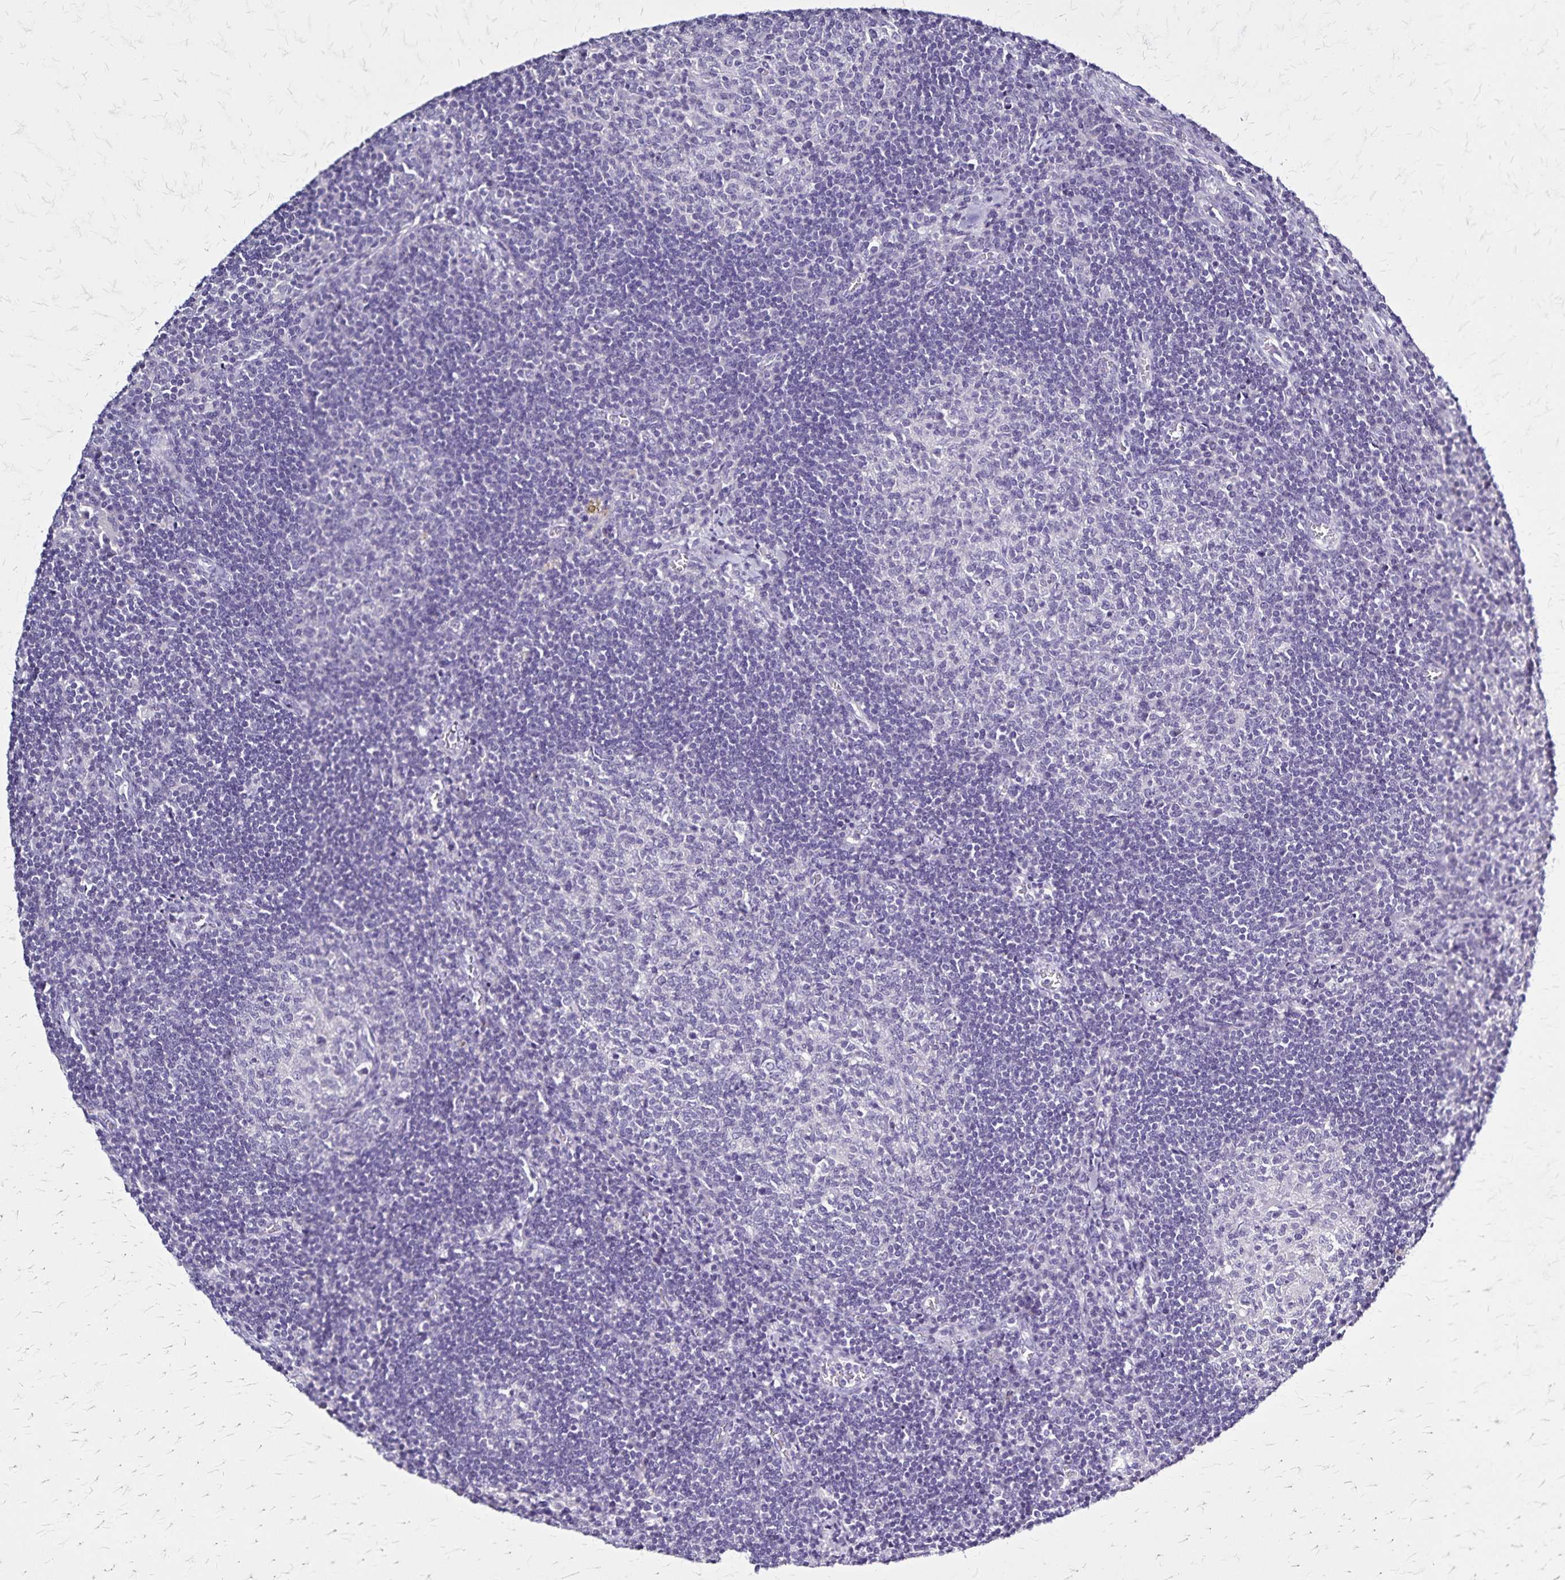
{"staining": {"intensity": "negative", "quantity": "none", "location": "none"}, "tissue": "lymph node", "cell_type": "Germinal center cells", "image_type": "normal", "snomed": [{"axis": "morphology", "description": "Normal tissue, NOS"}, {"axis": "topography", "description": "Lymph node"}], "caption": "Immunohistochemistry (IHC) micrograph of normal lymph node: lymph node stained with DAB exhibits no significant protein expression in germinal center cells. Brightfield microscopy of immunohistochemistry (IHC) stained with DAB (brown) and hematoxylin (blue), captured at high magnification.", "gene": "PLXNA4", "patient": {"sex": "male", "age": 67}}